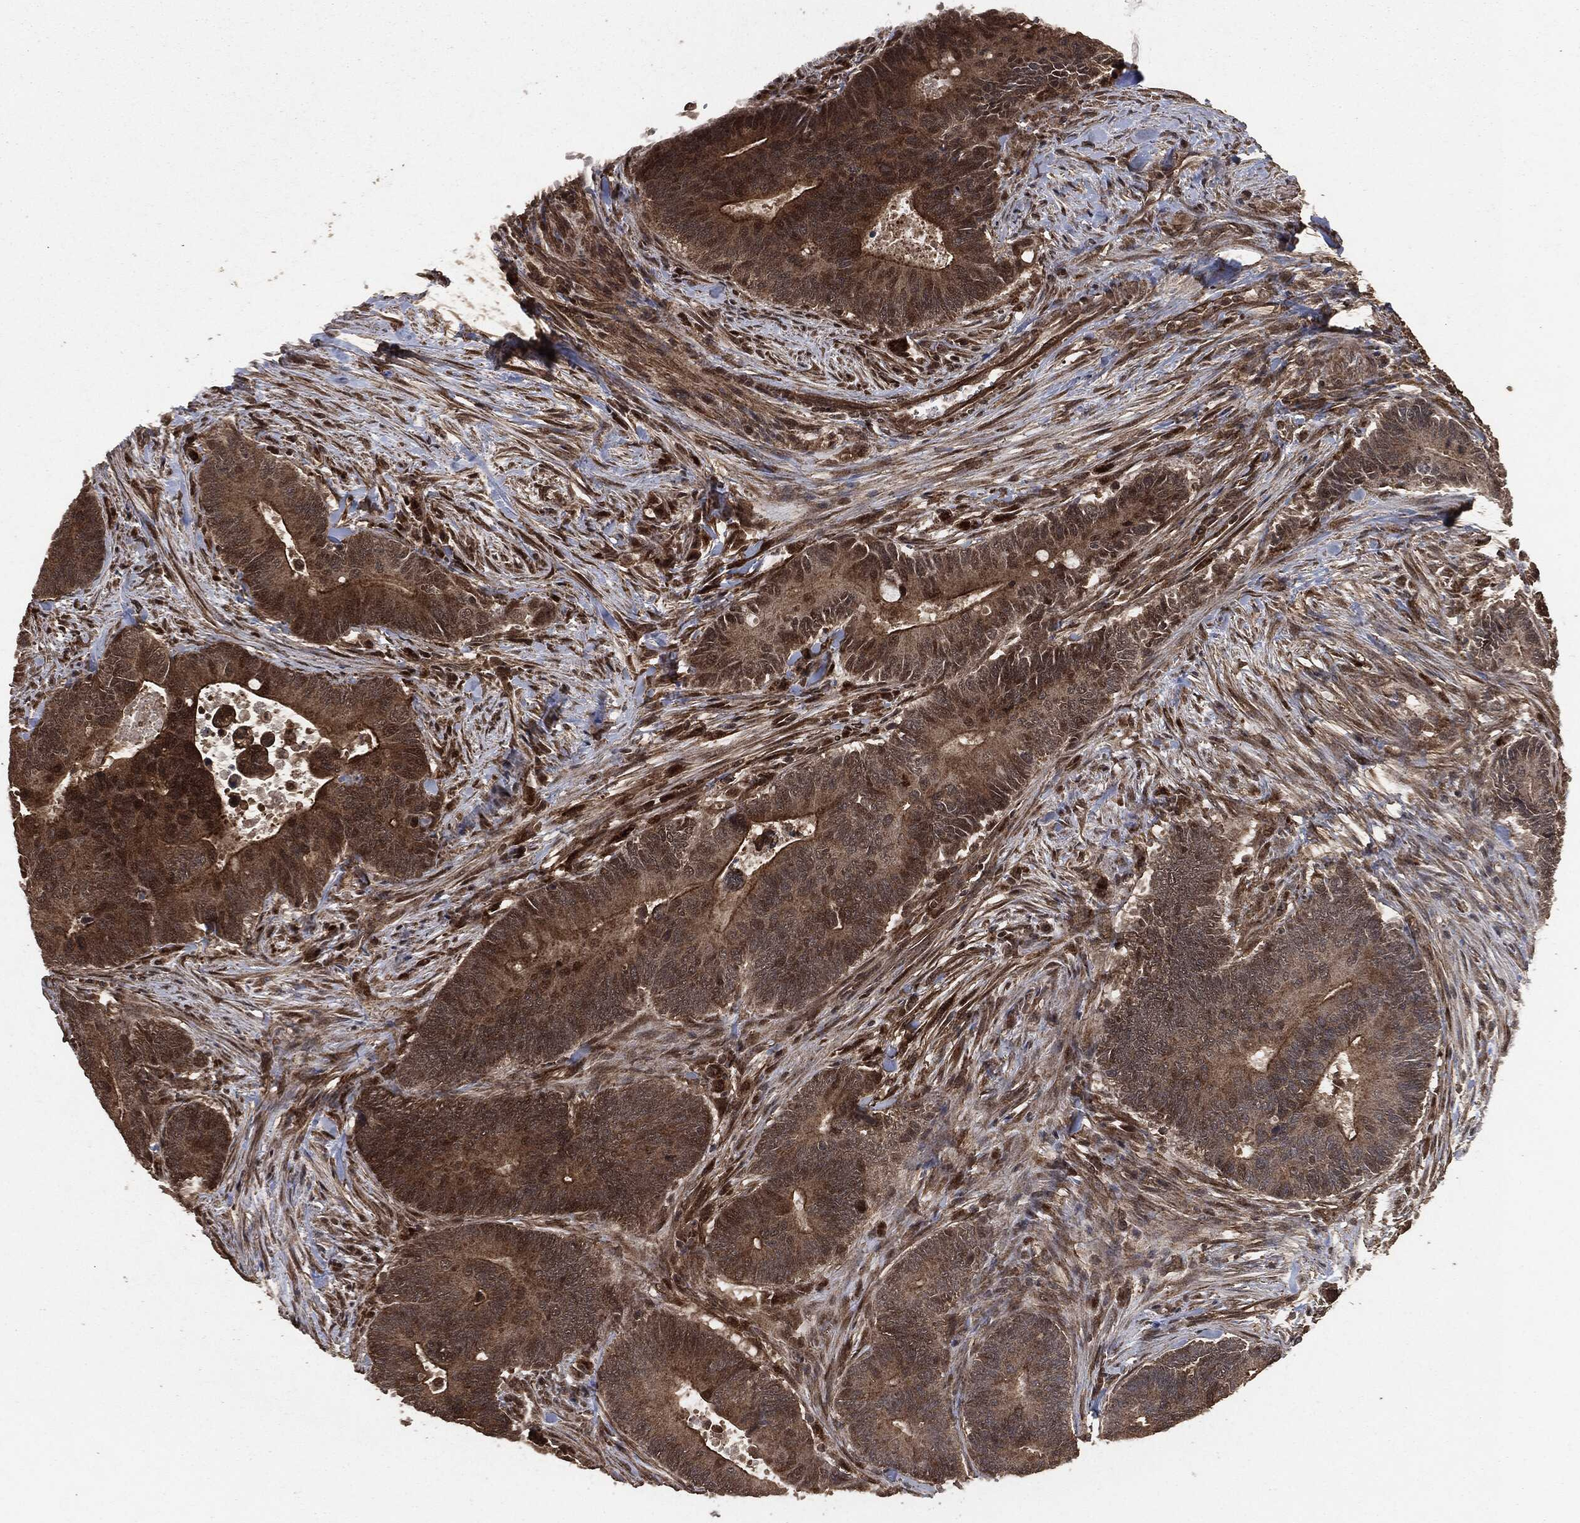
{"staining": {"intensity": "strong", "quantity": "25%-75%", "location": "cytoplasmic/membranous,nuclear"}, "tissue": "colorectal cancer", "cell_type": "Tumor cells", "image_type": "cancer", "snomed": [{"axis": "morphology", "description": "Adenocarcinoma, NOS"}, {"axis": "topography", "description": "Colon"}], "caption": "The immunohistochemical stain labels strong cytoplasmic/membranous and nuclear positivity in tumor cells of colorectal adenocarcinoma tissue.", "gene": "EGFR", "patient": {"sex": "male", "age": 75}}